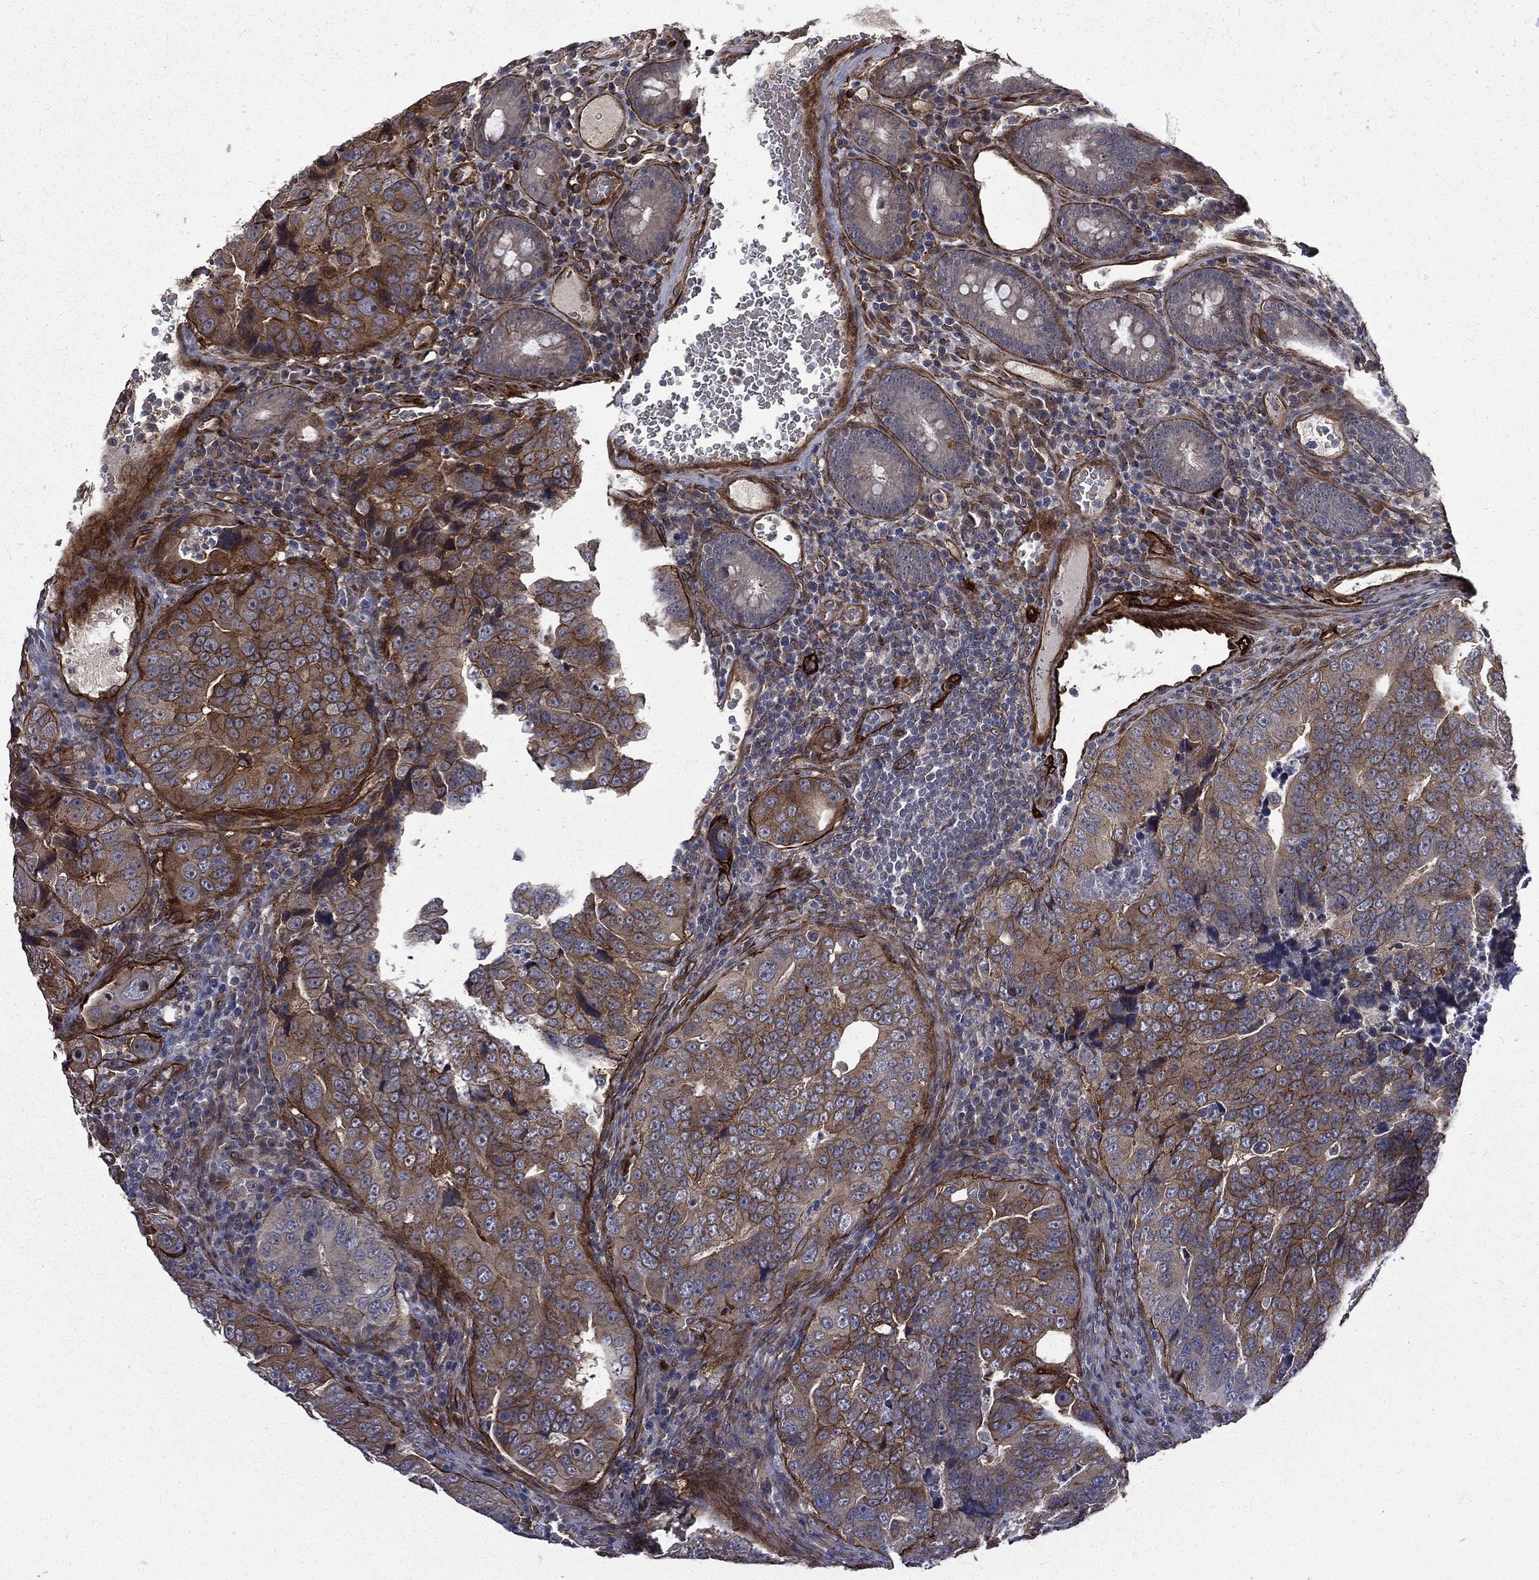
{"staining": {"intensity": "moderate", "quantity": "25%-75%", "location": "cytoplasmic/membranous"}, "tissue": "colorectal cancer", "cell_type": "Tumor cells", "image_type": "cancer", "snomed": [{"axis": "morphology", "description": "Adenocarcinoma, NOS"}, {"axis": "topography", "description": "Colon"}], "caption": "Immunohistochemistry (IHC) histopathology image of neoplastic tissue: colorectal adenocarcinoma stained using IHC demonstrates medium levels of moderate protein expression localized specifically in the cytoplasmic/membranous of tumor cells, appearing as a cytoplasmic/membranous brown color.", "gene": "PPFIBP1", "patient": {"sex": "female", "age": 72}}